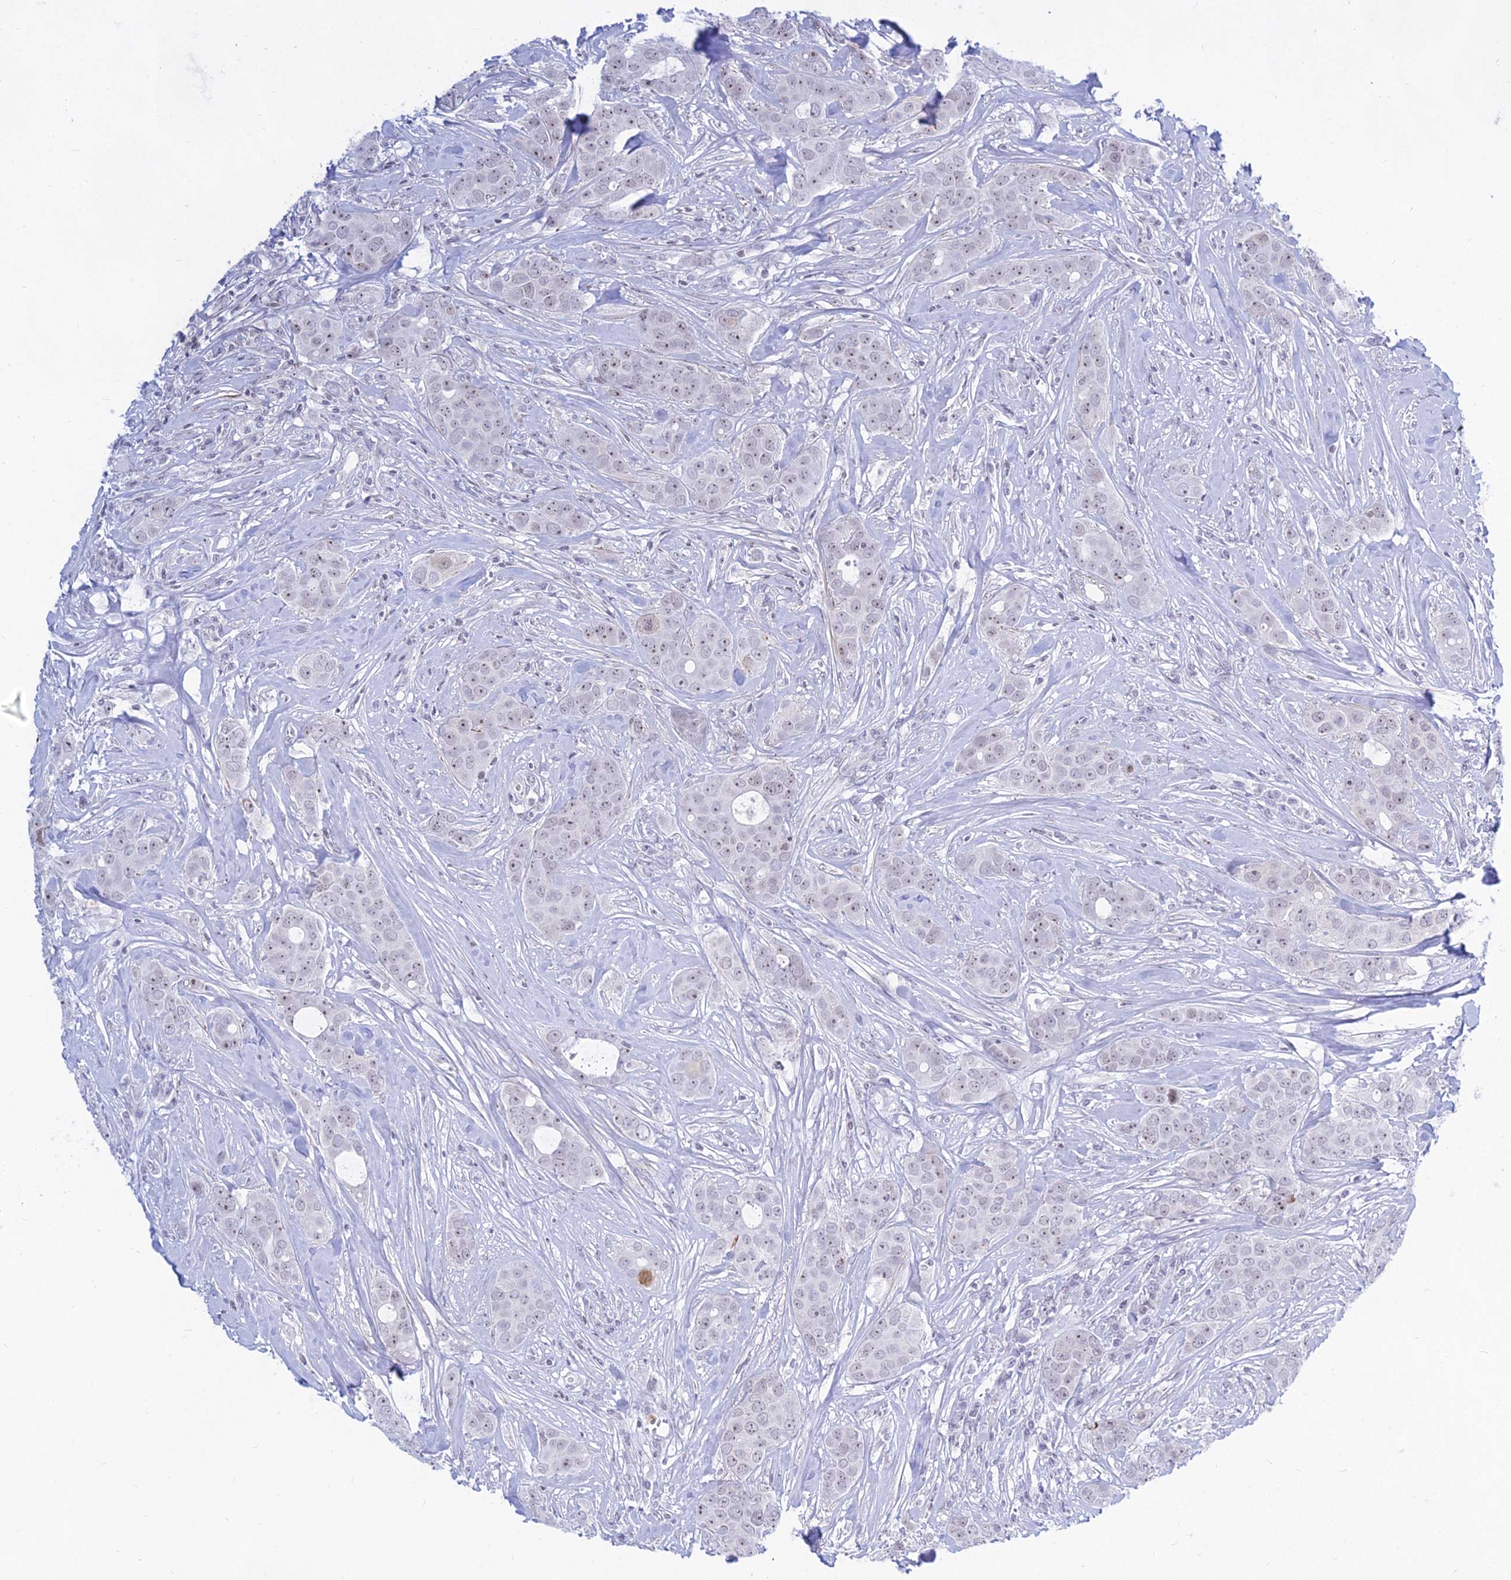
{"staining": {"intensity": "weak", "quantity": "<25%", "location": "nuclear"}, "tissue": "breast cancer", "cell_type": "Tumor cells", "image_type": "cancer", "snomed": [{"axis": "morphology", "description": "Duct carcinoma"}, {"axis": "topography", "description": "Breast"}], "caption": "The immunohistochemistry (IHC) image has no significant expression in tumor cells of breast cancer tissue.", "gene": "KRR1", "patient": {"sex": "female", "age": 43}}